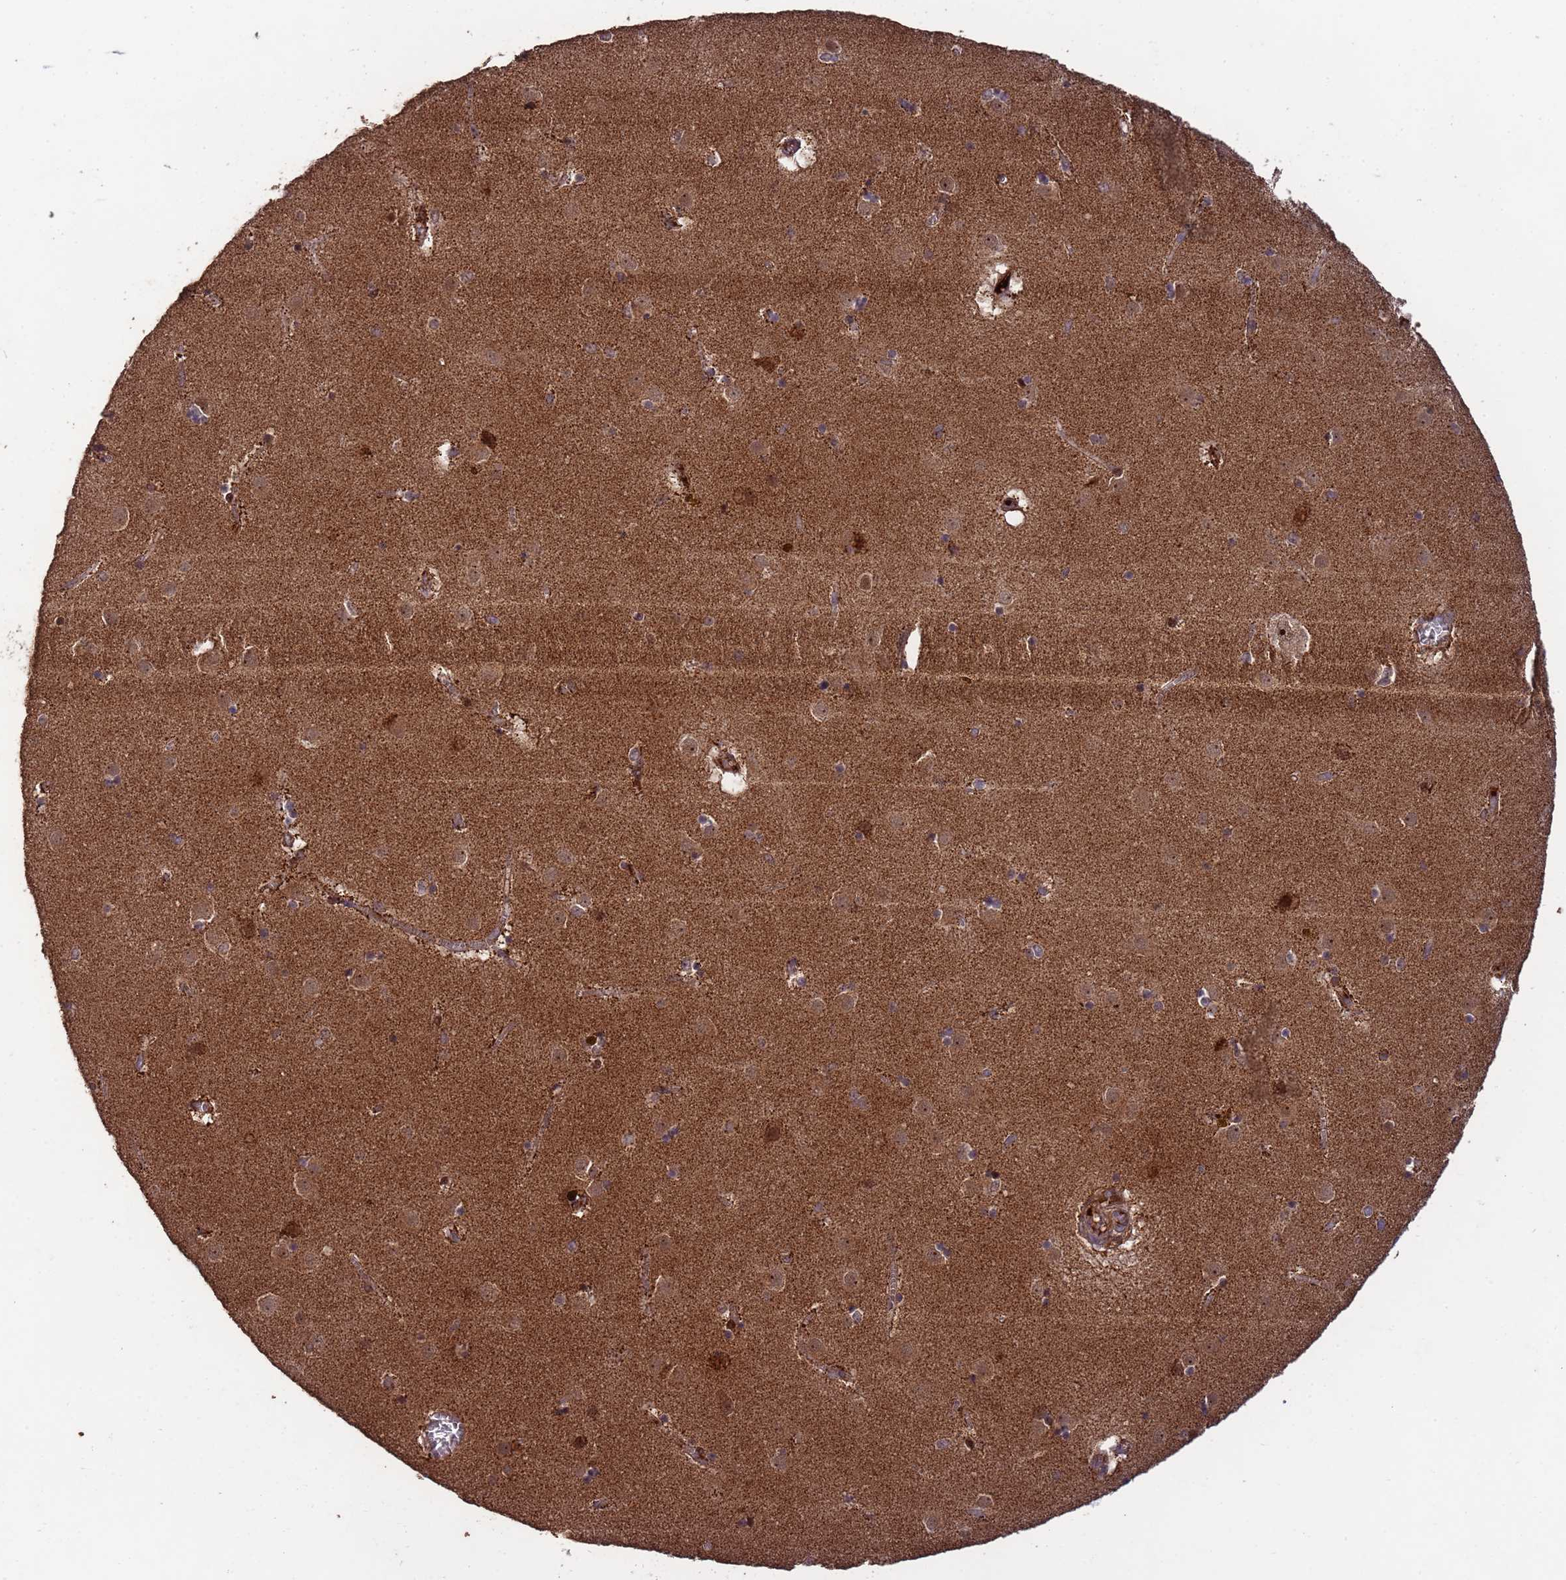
{"staining": {"intensity": "moderate", "quantity": "<25%", "location": "cytoplasmic/membranous"}, "tissue": "caudate", "cell_type": "Glial cells", "image_type": "normal", "snomed": [{"axis": "morphology", "description": "Normal tissue, NOS"}, {"axis": "topography", "description": "Lateral ventricle wall"}], "caption": "An immunohistochemistry photomicrograph of unremarkable tissue is shown. Protein staining in brown labels moderate cytoplasmic/membranous positivity in caudate within glial cells.", "gene": "CCDC184", "patient": {"sex": "male", "age": 70}}